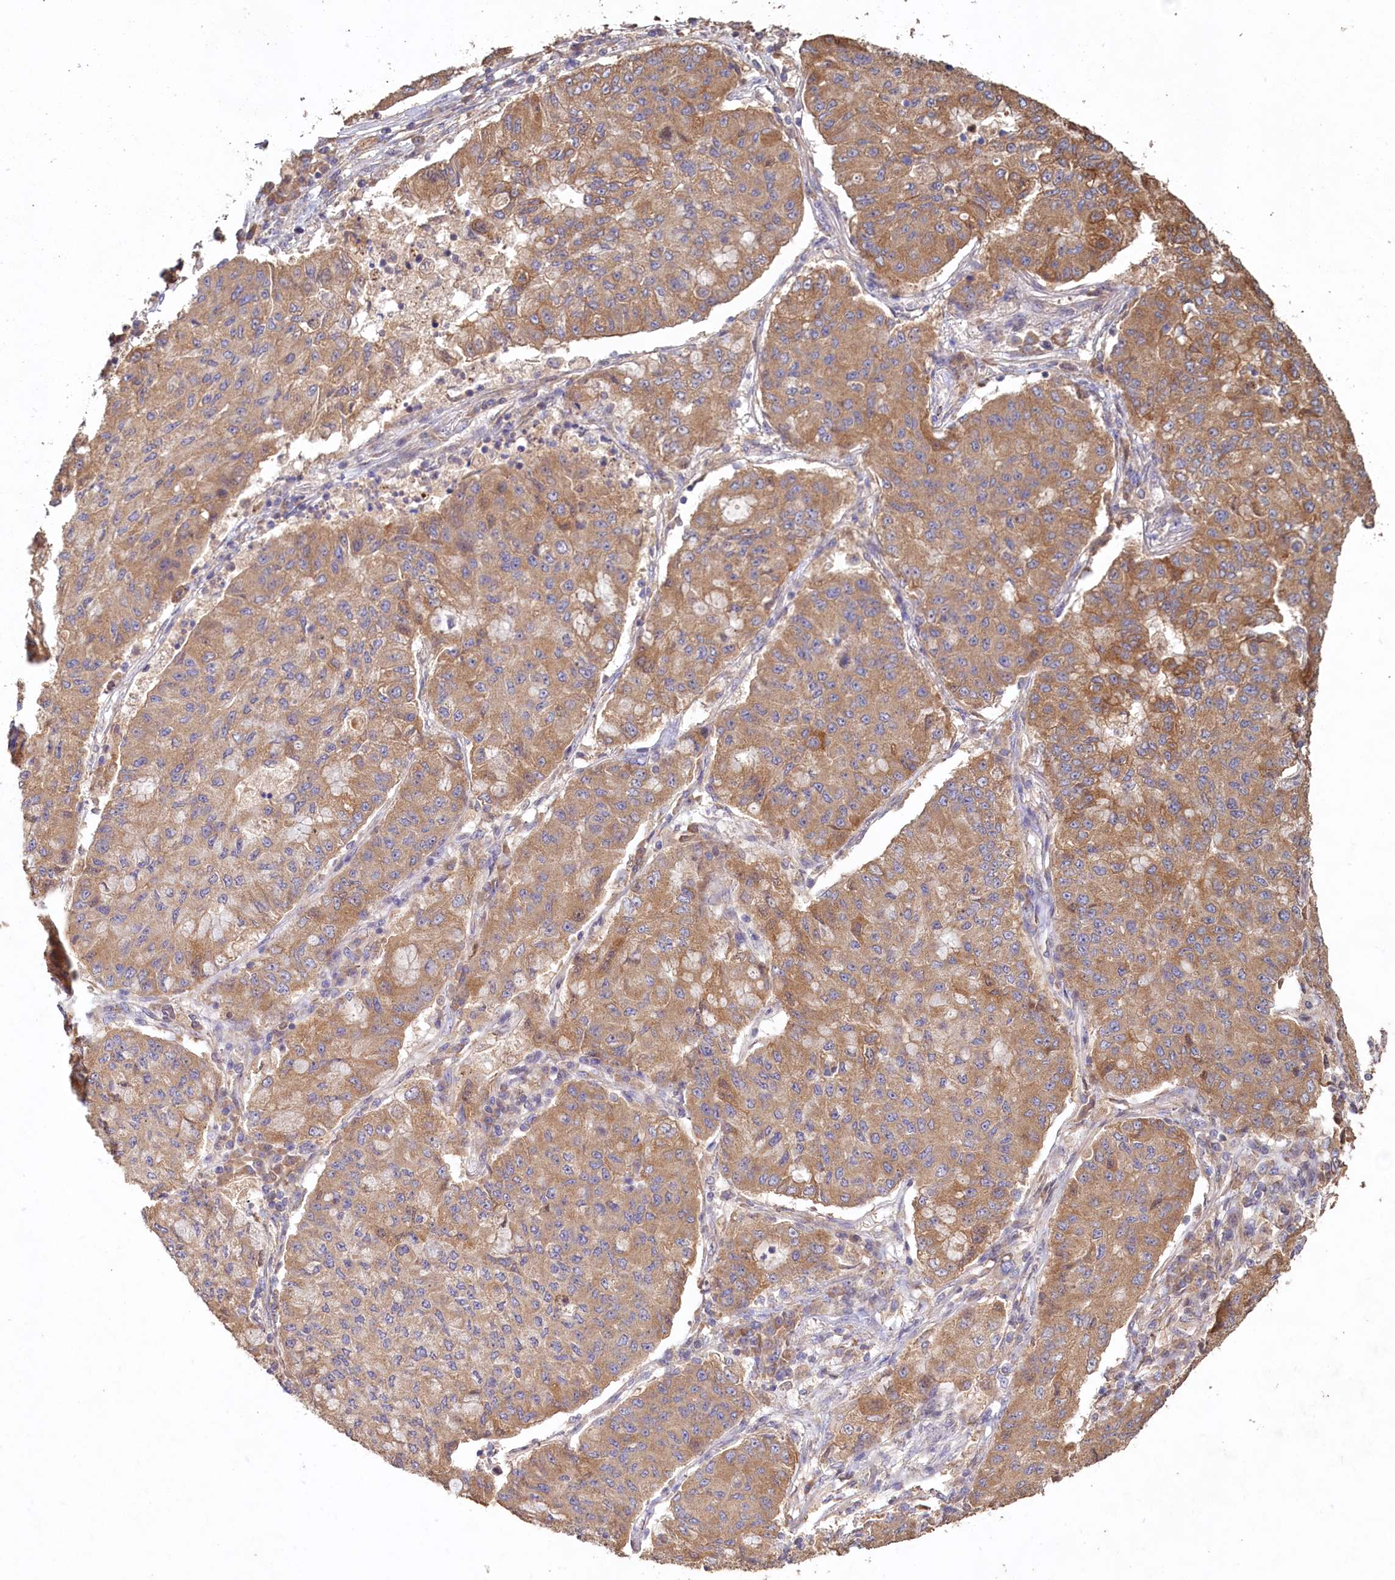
{"staining": {"intensity": "moderate", "quantity": ">75%", "location": "cytoplasmic/membranous"}, "tissue": "lung cancer", "cell_type": "Tumor cells", "image_type": "cancer", "snomed": [{"axis": "morphology", "description": "Squamous cell carcinoma, NOS"}, {"axis": "topography", "description": "Lung"}], "caption": "Immunohistochemistry photomicrograph of neoplastic tissue: lung cancer stained using IHC displays medium levels of moderate protein expression localized specifically in the cytoplasmic/membranous of tumor cells, appearing as a cytoplasmic/membranous brown color.", "gene": "FUNDC1", "patient": {"sex": "male", "age": 74}}